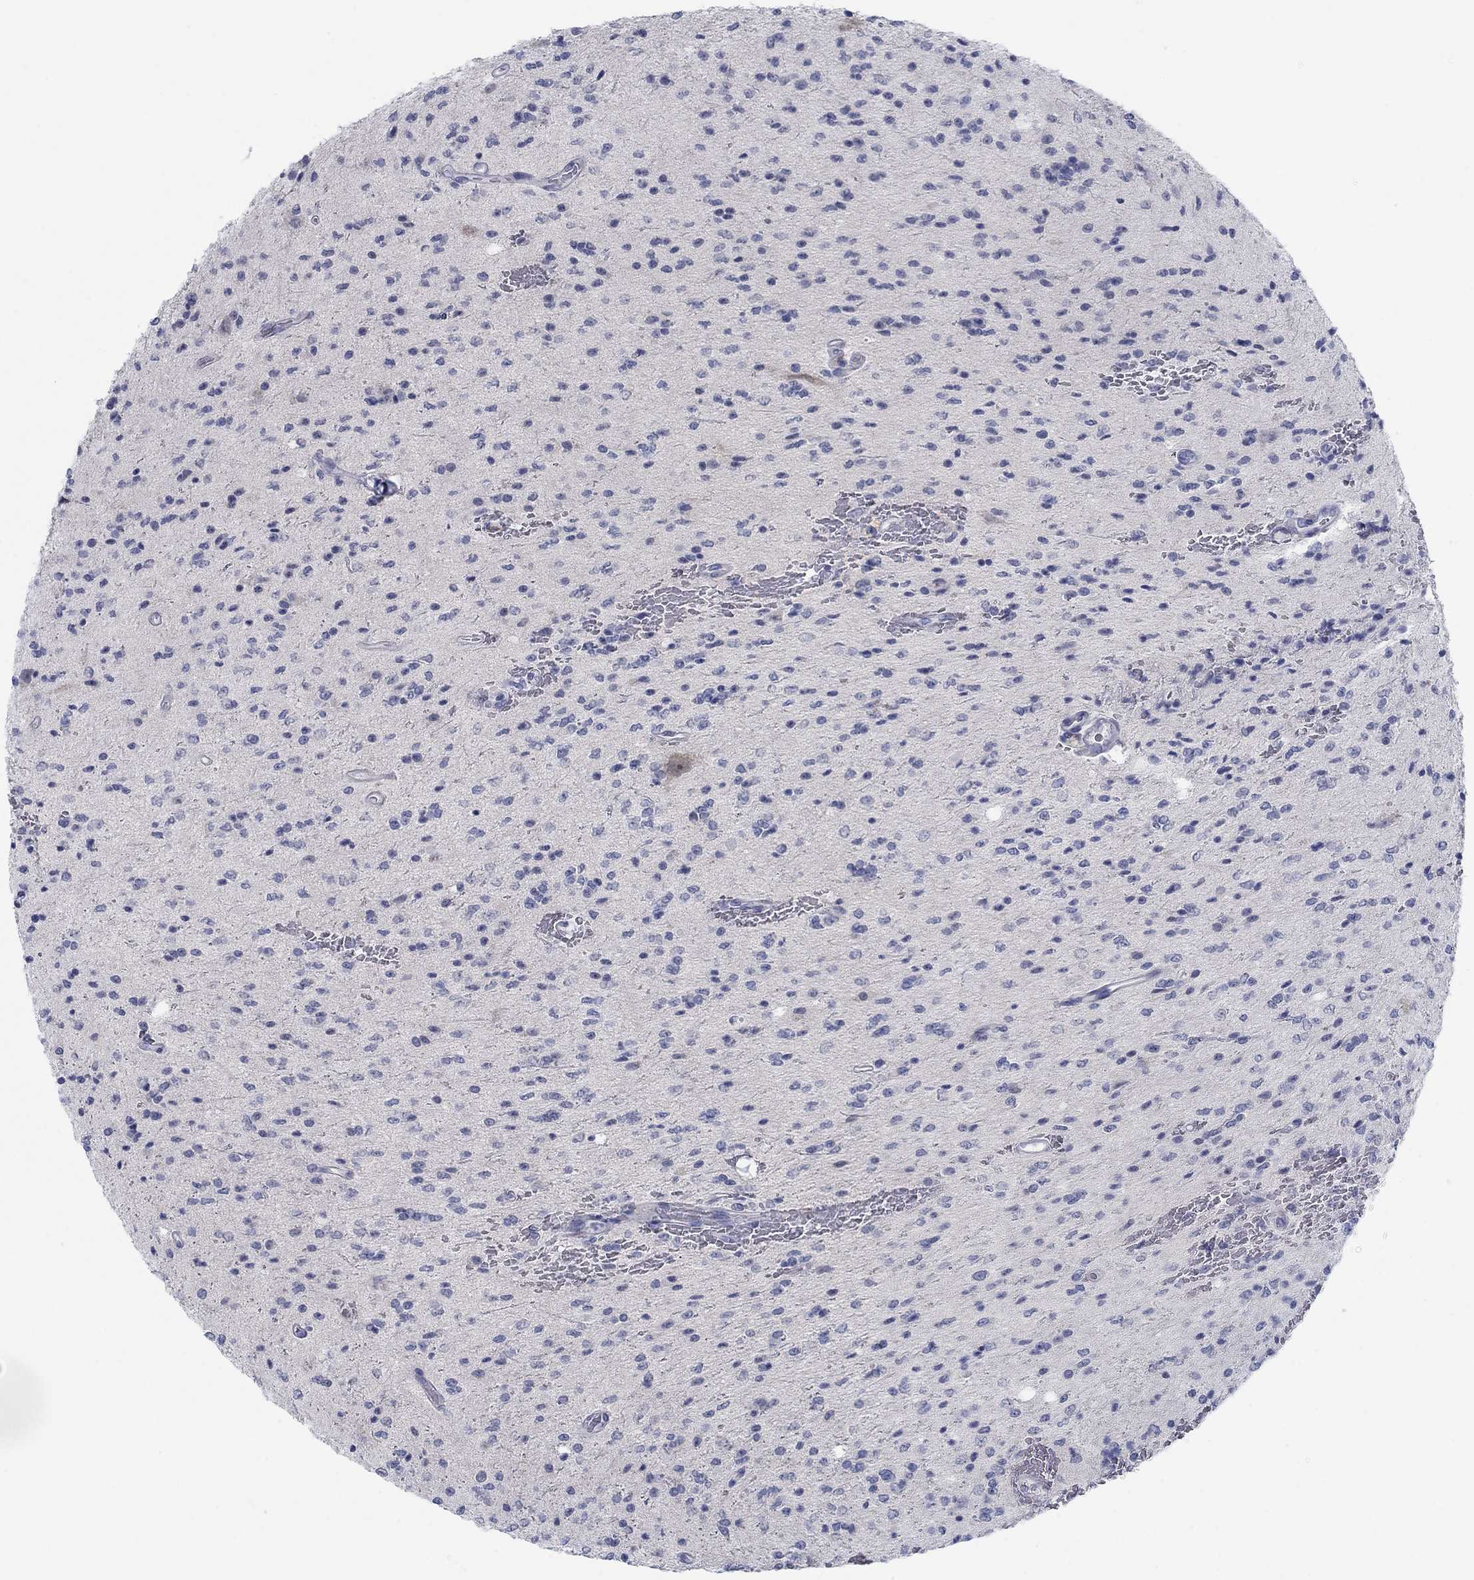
{"staining": {"intensity": "negative", "quantity": "none", "location": "none"}, "tissue": "glioma", "cell_type": "Tumor cells", "image_type": "cancer", "snomed": [{"axis": "morphology", "description": "Glioma, malignant, Low grade"}, {"axis": "topography", "description": "Brain"}], "caption": "IHC photomicrograph of neoplastic tissue: human malignant low-grade glioma stained with DAB reveals no significant protein staining in tumor cells.", "gene": "DNAL1", "patient": {"sex": "male", "age": 67}}